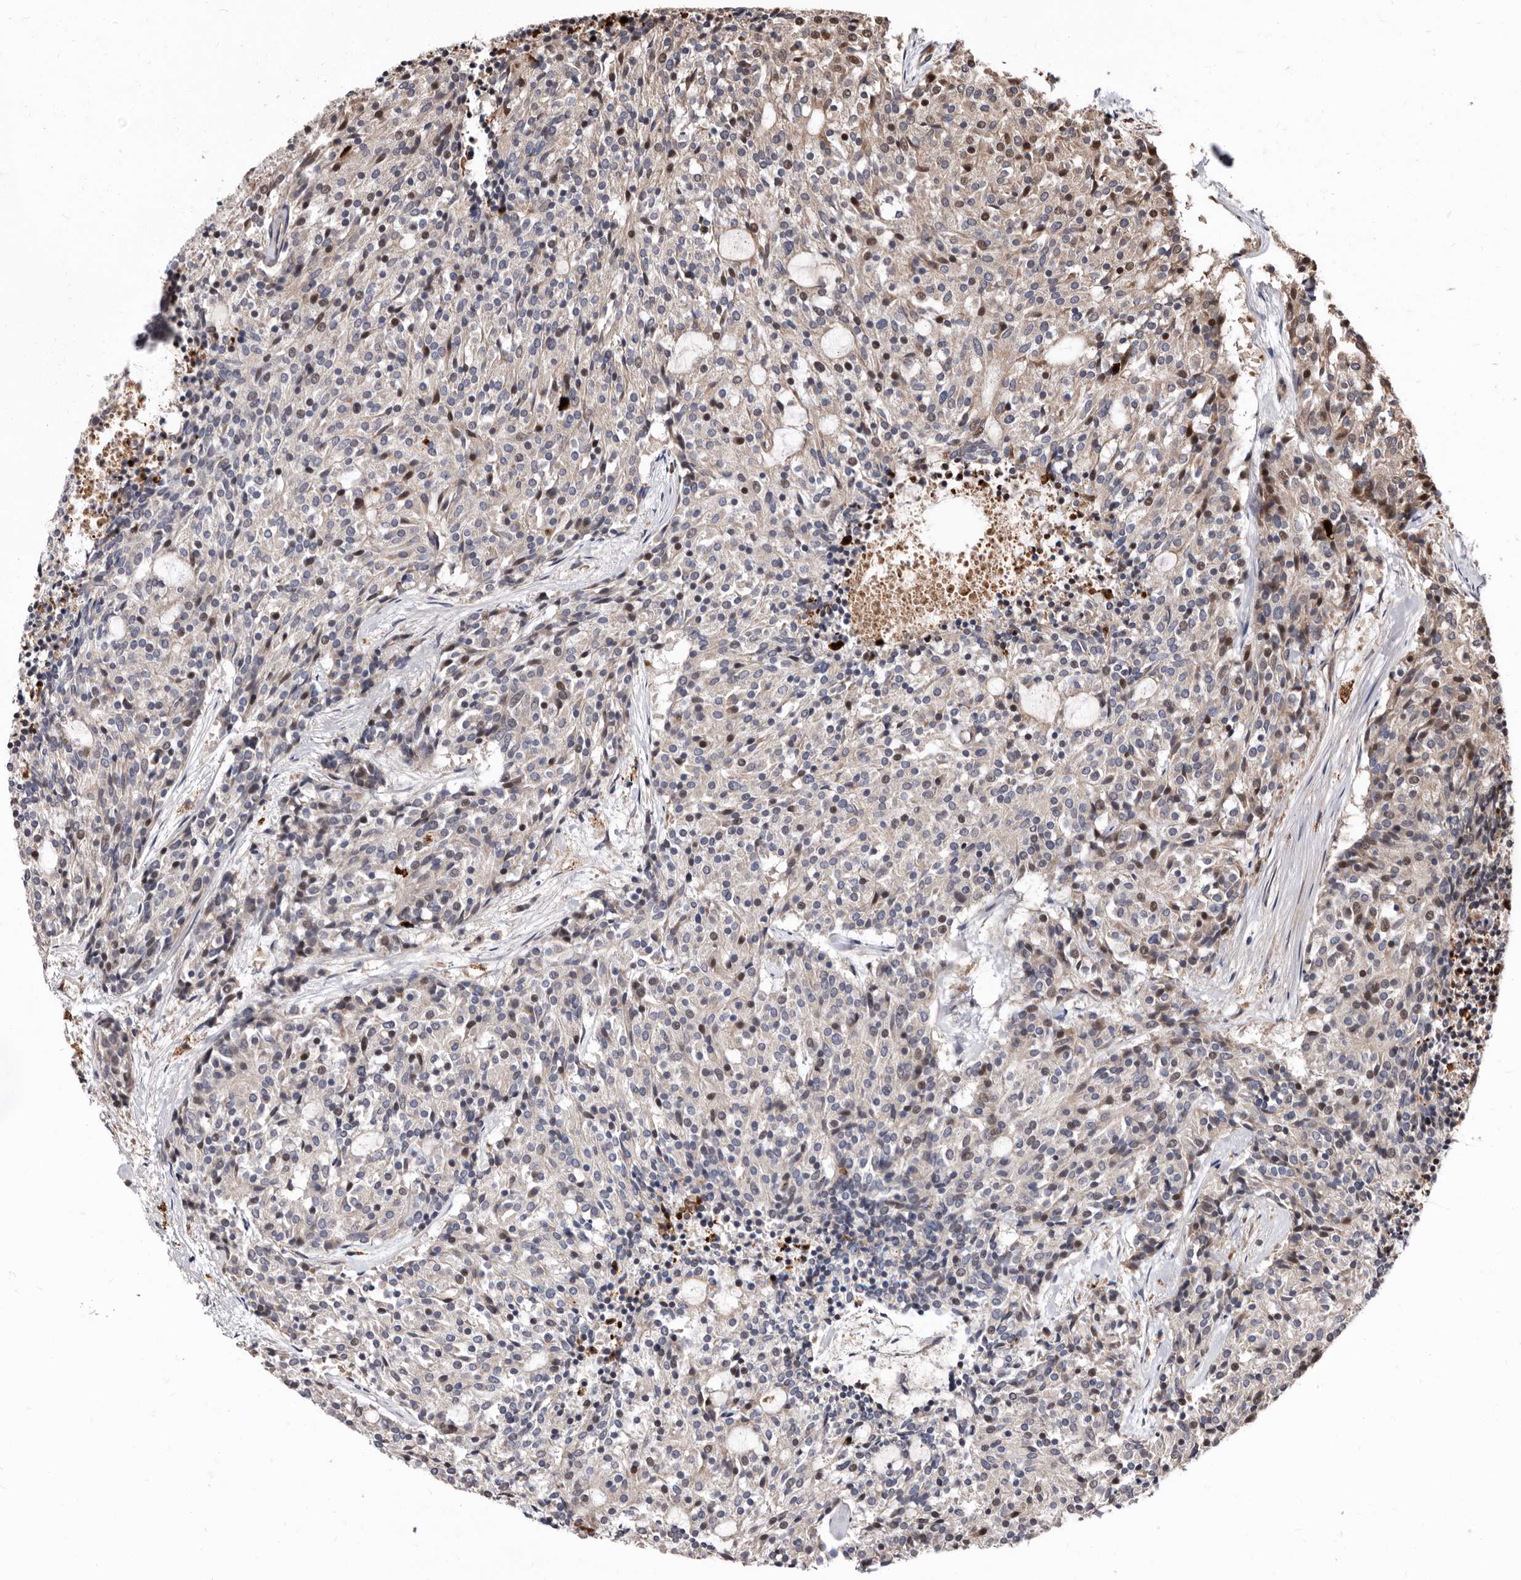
{"staining": {"intensity": "negative", "quantity": "none", "location": "none"}, "tissue": "carcinoid", "cell_type": "Tumor cells", "image_type": "cancer", "snomed": [{"axis": "morphology", "description": "Carcinoid, malignant, NOS"}, {"axis": "topography", "description": "Pancreas"}], "caption": "This is an immunohistochemistry (IHC) micrograph of human carcinoid (malignant). There is no positivity in tumor cells.", "gene": "WEE2", "patient": {"sex": "female", "age": 54}}